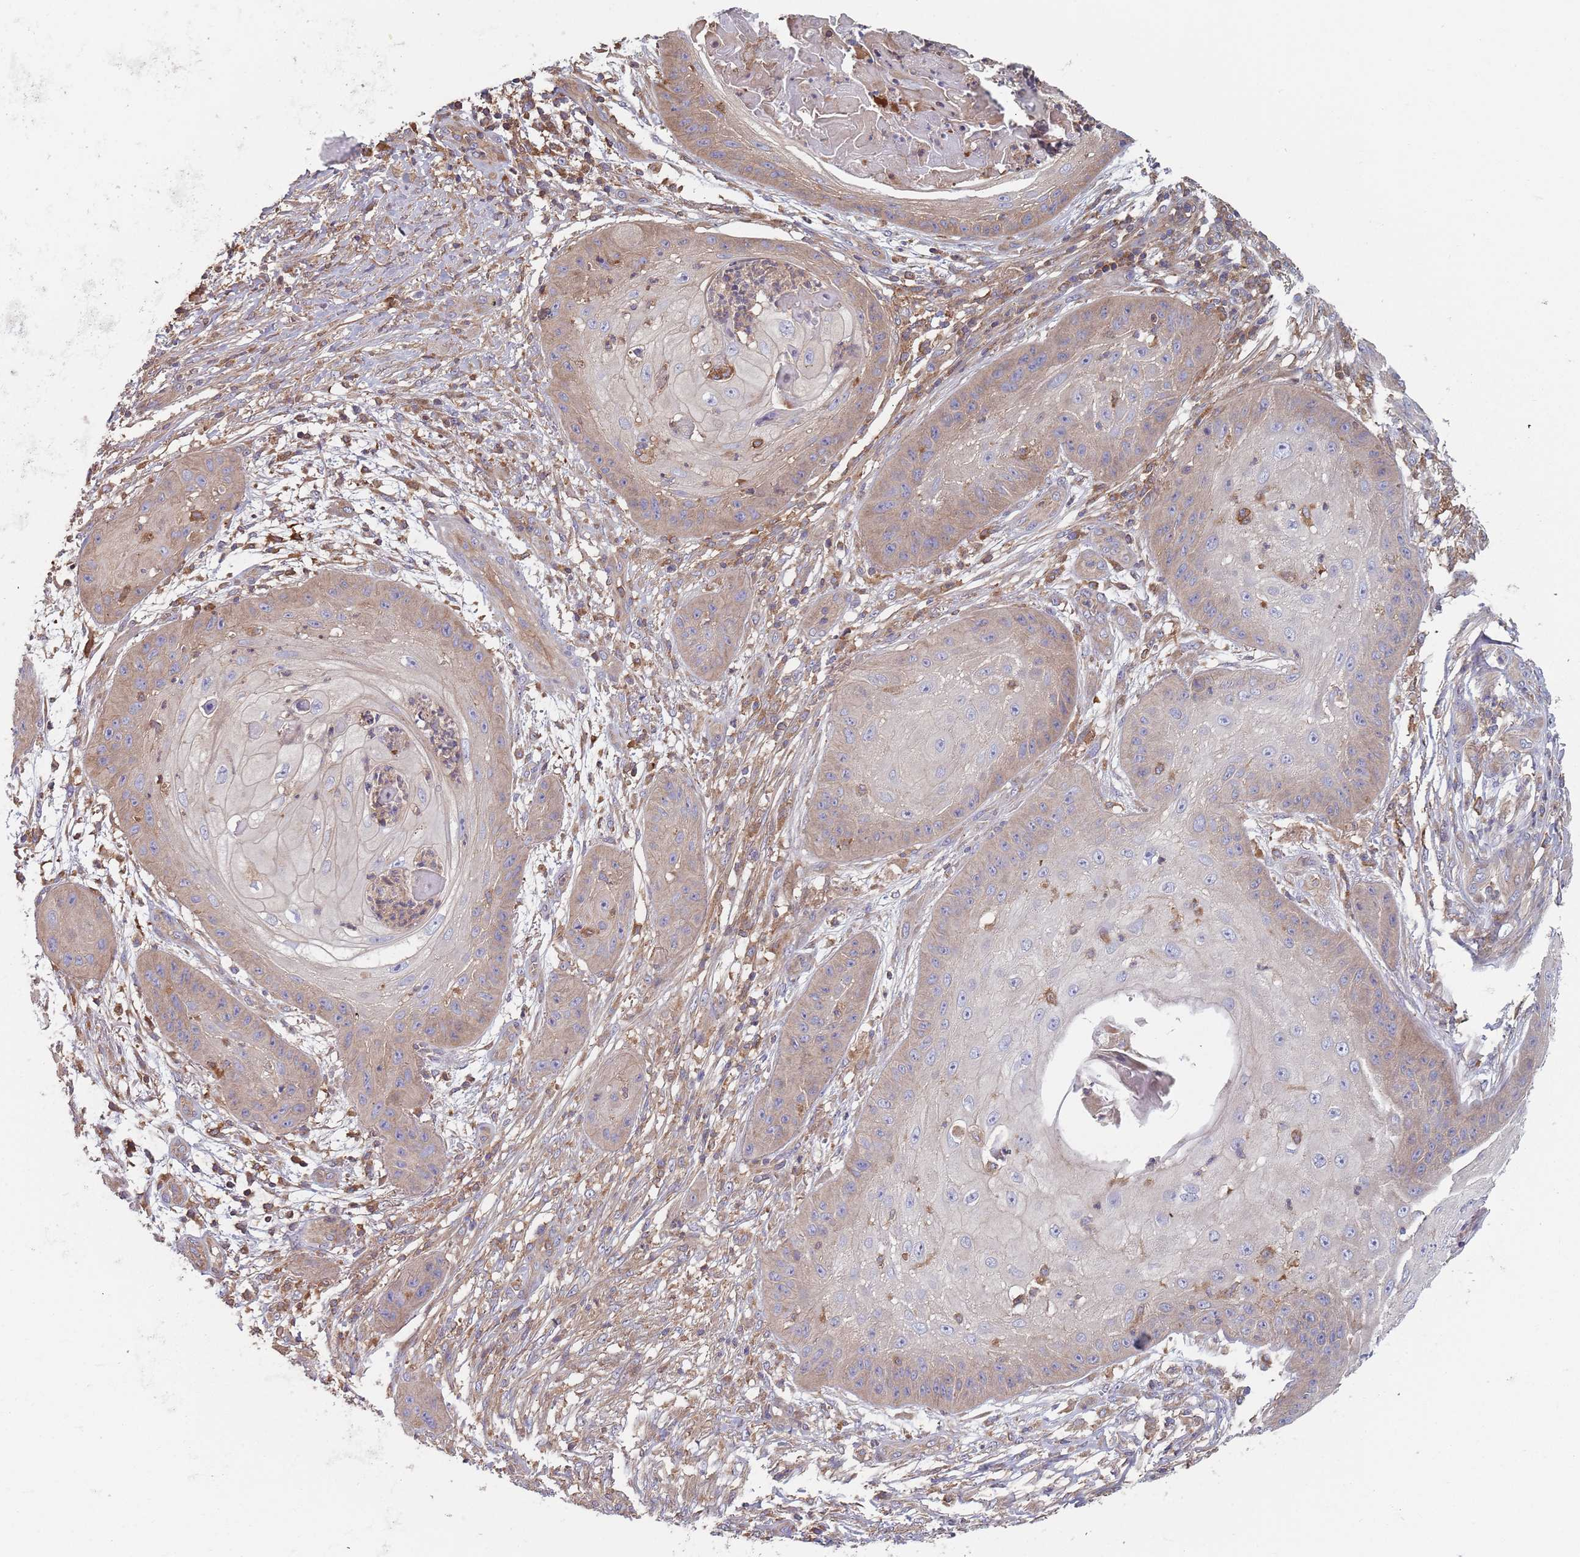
{"staining": {"intensity": "moderate", "quantity": "<25%", "location": "cytoplasmic/membranous"}, "tissue": "skin cancer", "cell_type": "Tumor cells", "image_type": "cancer", "snomed": [{"axis": "morphology", "description": "Squamous cell carcinoma, NOS"}, {"axis": "topography", "description": "Skin"}], "caption": "IHC staining of skin squamous cell carcinoma, which displays low levels of moderate cytoplasmic/membranous expression in approximately <25% of tumor cells indicating moderate cytoplasmic/membranous protein positivity. The staining was performed using DAB (3,3'-diaminobenzidine) (brown) for protein detection and nuclei were counterstained in hematoxylin (blue).", "gene": "GDI2", "patient": {"sex": "male", "age": 70}}